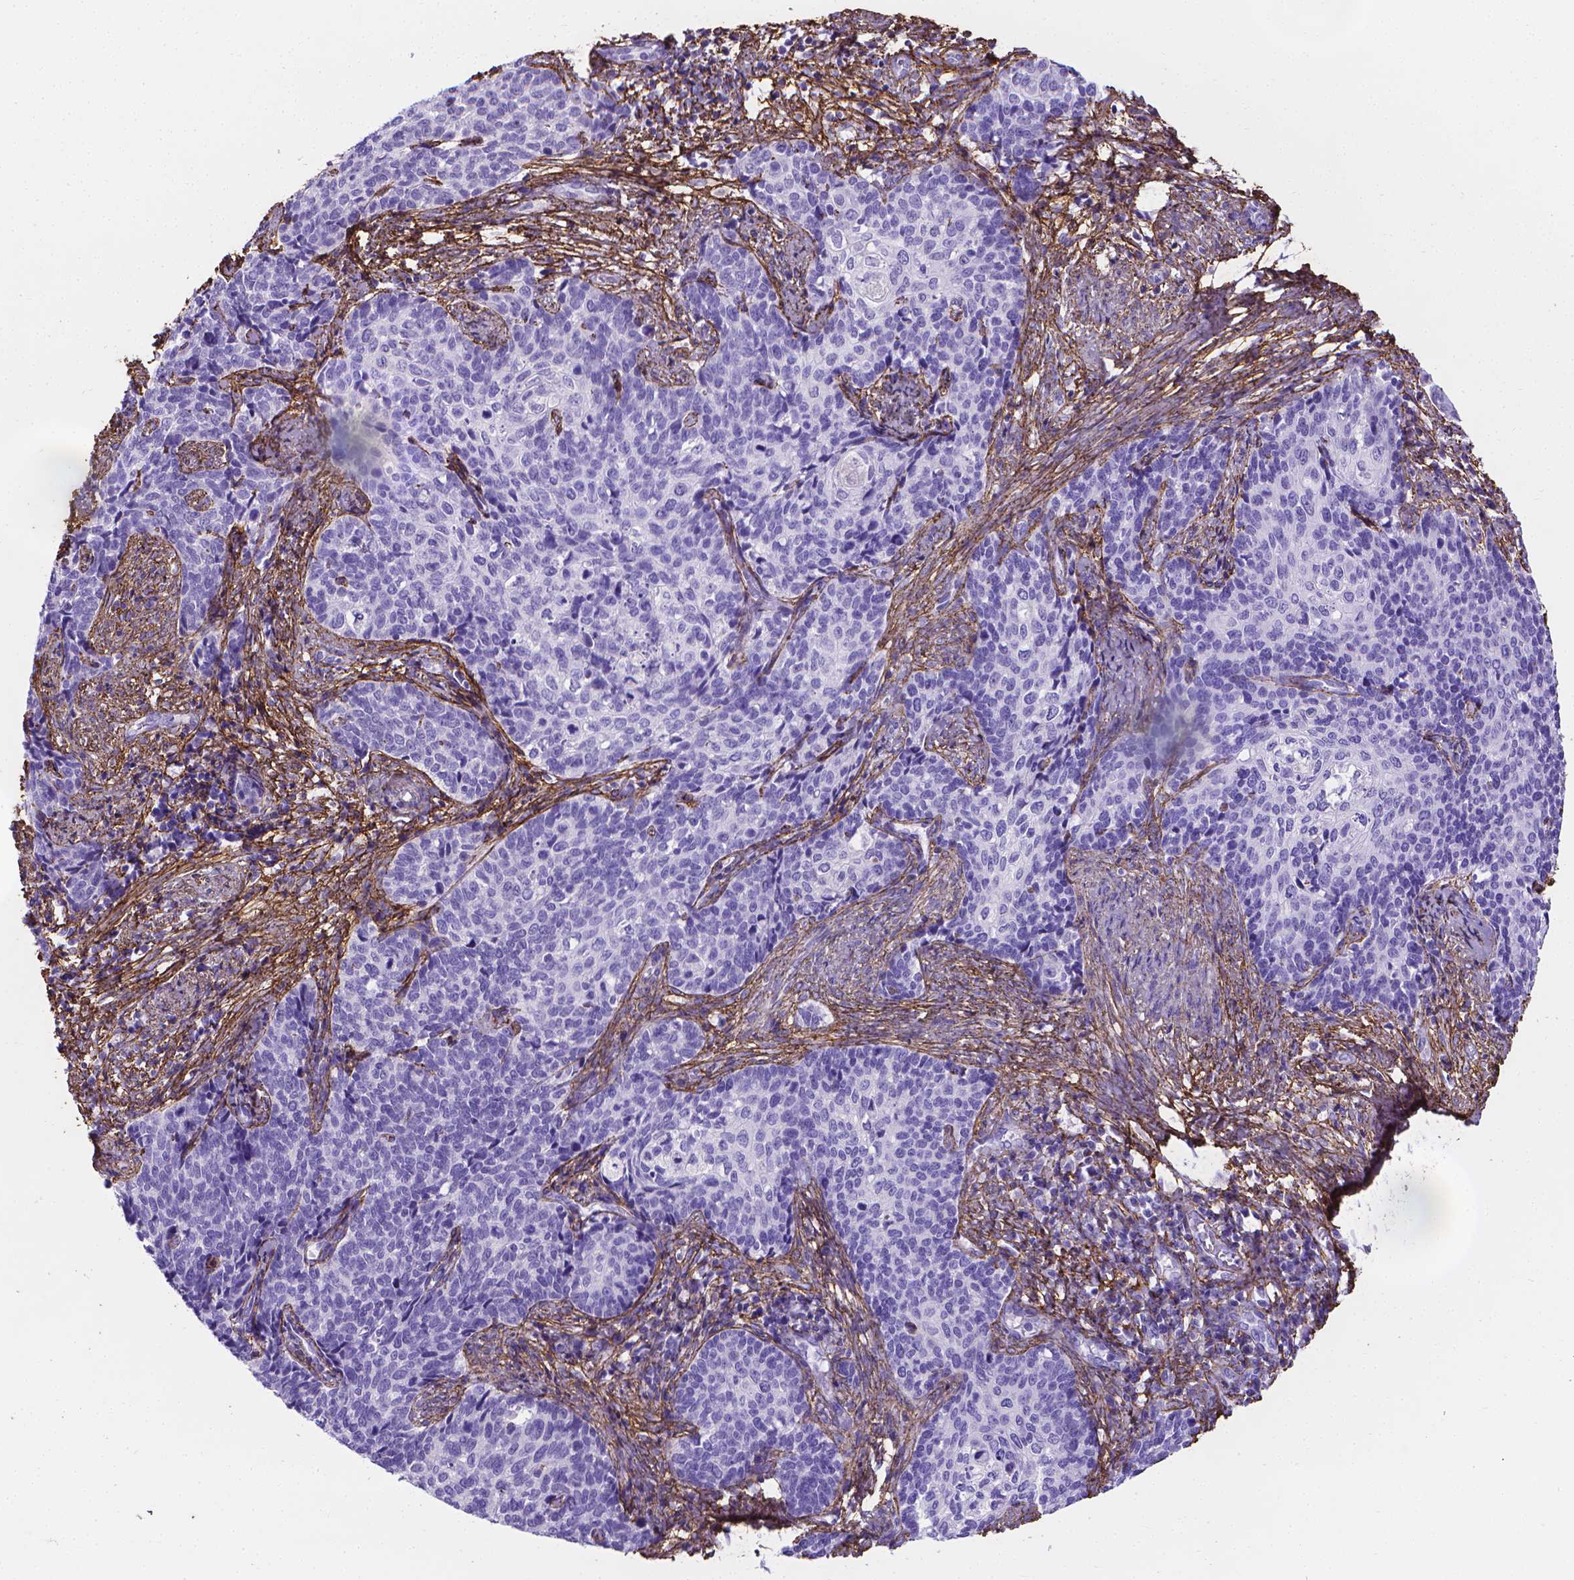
{"staining": {"intensity": "negative", "quantity": "none", "location": "none"}, "tissue": "cervical cancer", "cell_type": "Tumor cells", "image_type": "cancer", "snomed": [{"axis": "morphology", "description": "Squamous cell carcinoma, NOS"}, {"axis": "topography", "description": "Cervix"}], "caption": "High magnification brightfield microscopy of cervical cancer stained with DAB (brown) and counterstained with hematoxylin (blue): tumor cells show no significant positivity. (DAB (3,3'-diaminobenzidine) immunohistochemistry with hematoxylin counter stain).", "gene": "MFAP2", "patient": {"sex": "female", "age": 39}}